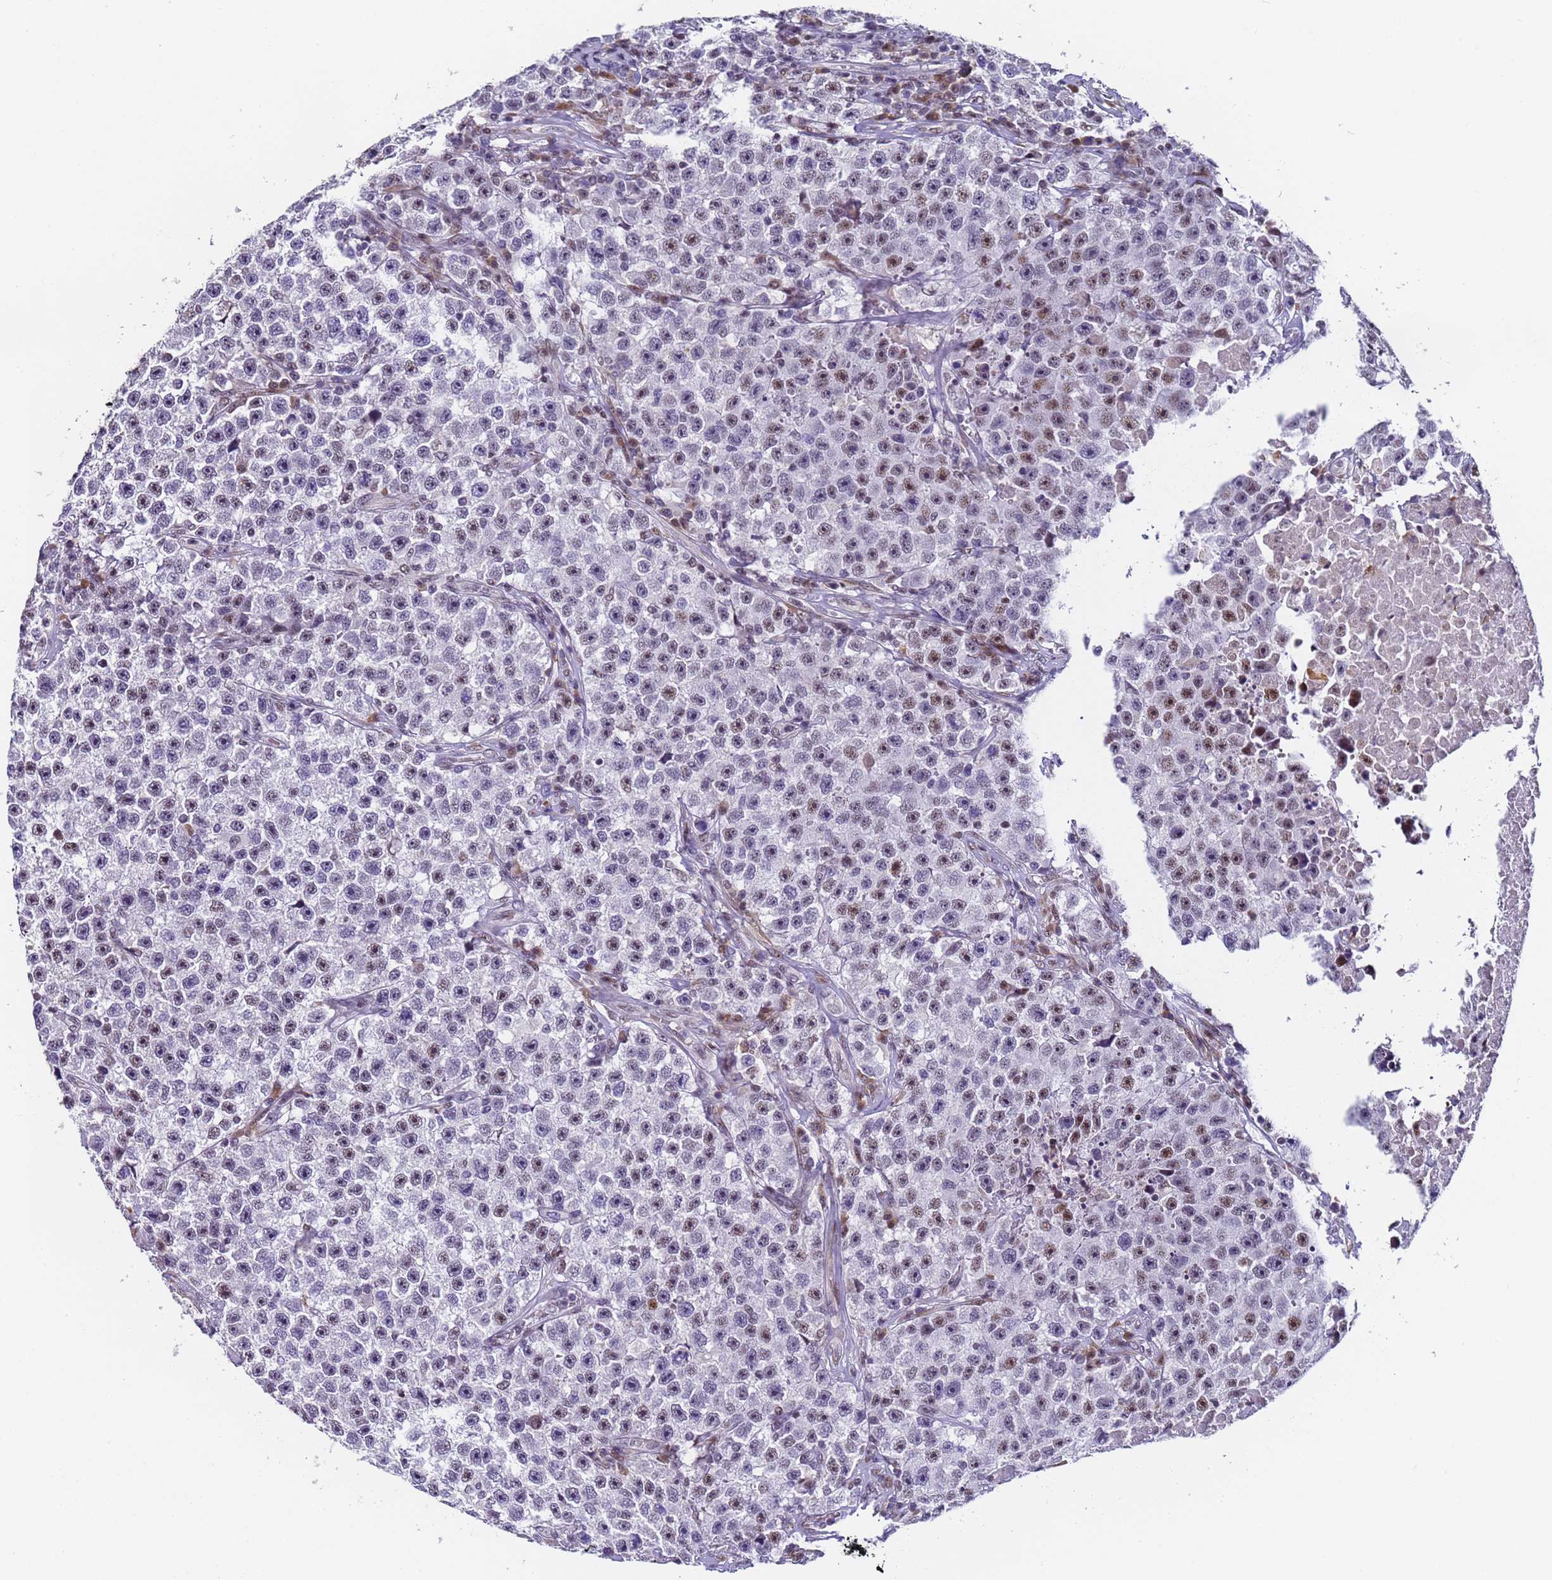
{"staining": {"intensity": "weak", "quantity": "<25%", "location": "nuclear"}, "tissue": "testis cancer", "cell_type": "Tumor cells", "image_type": "cancer", "snomed": [{"axis": "morphology", "description": "Seminoma, NOS"}, {"axis": "topography", "description": "Testis"}], "caption": "Immunohistochemistry (IHC) micrograph of neoplastic tissue: human testis seminoma stained with DAB (3,3'-diaminobenzidine) displays no significant protein staining in tumor cells.", "gene": "FNBP4", "patient": {"sex": "male", "age": 22}}